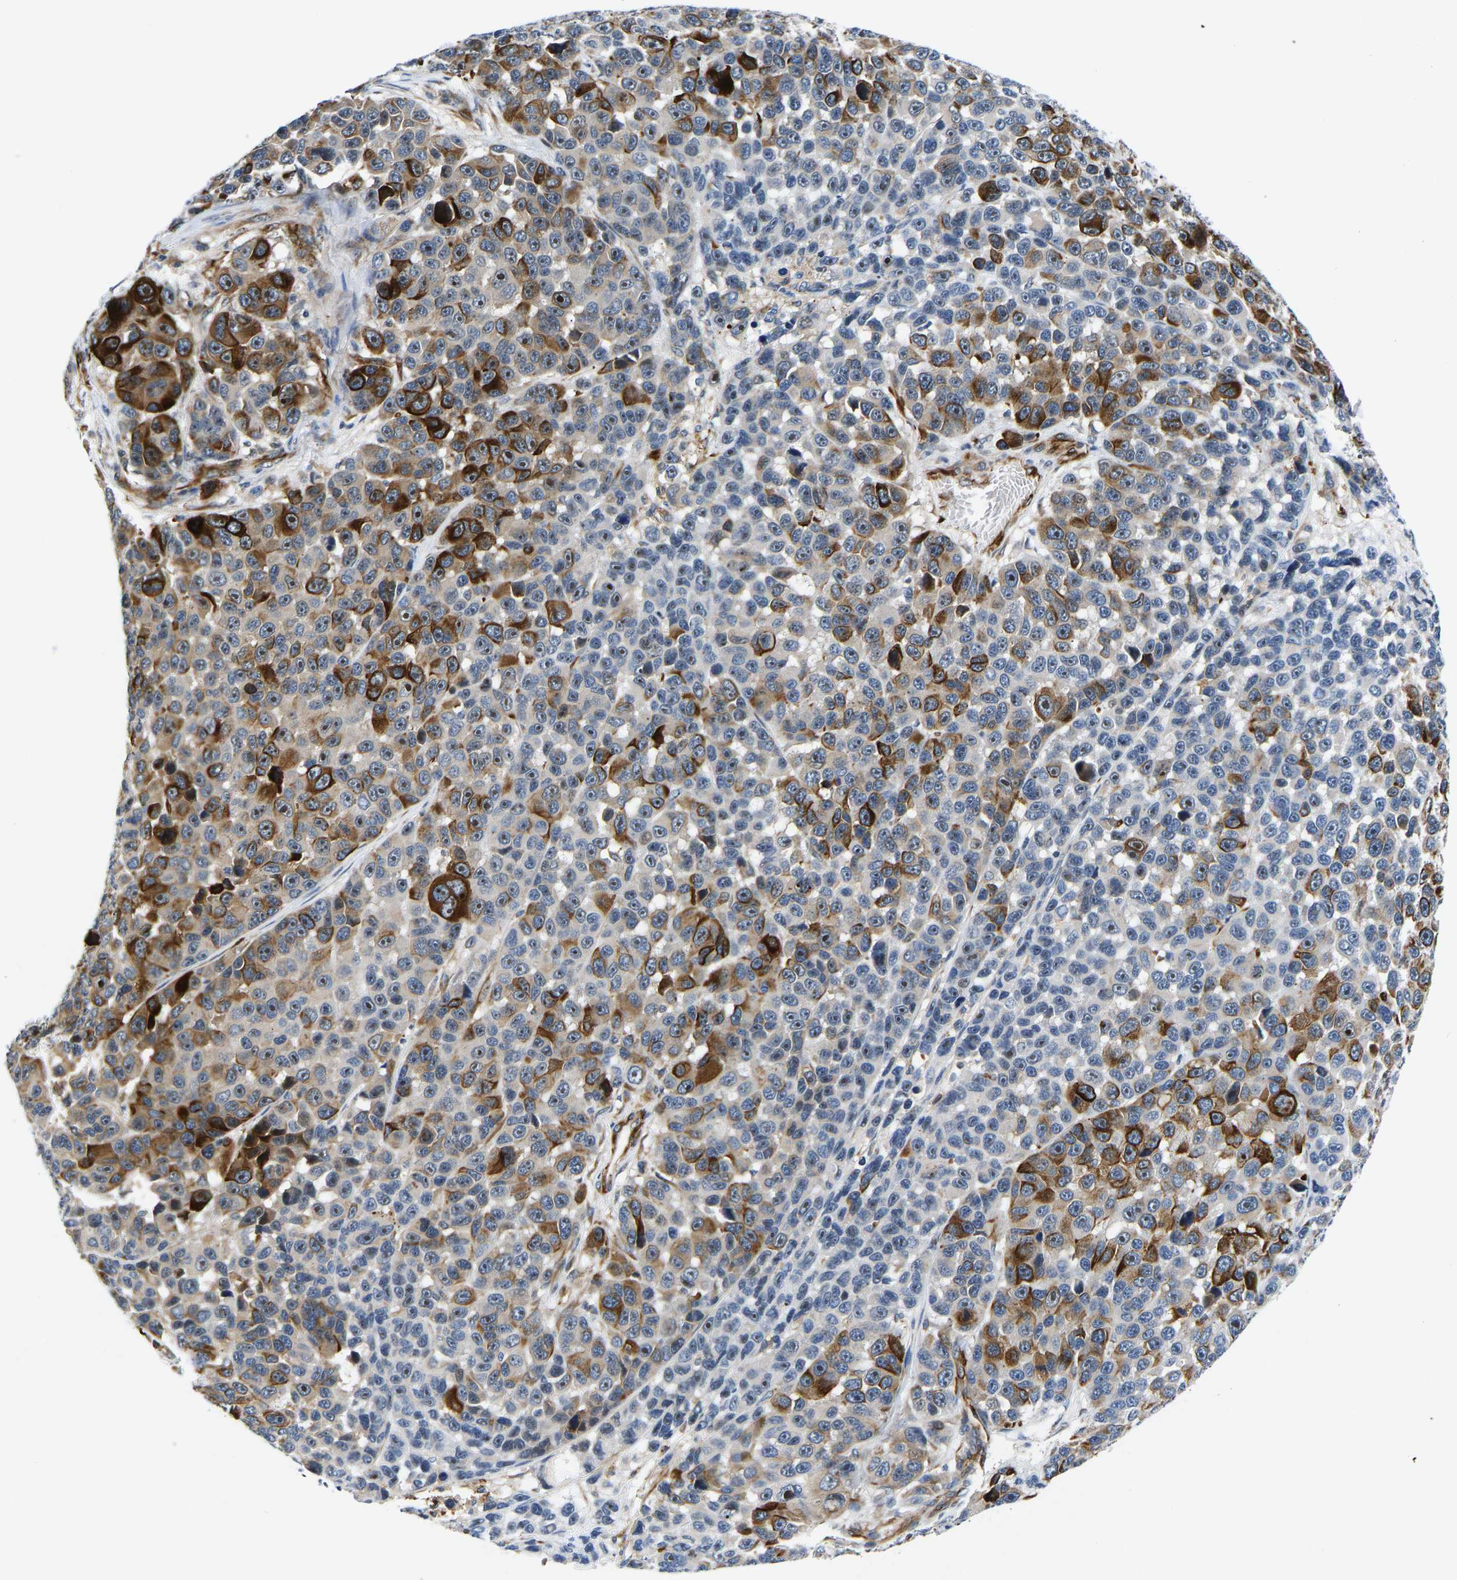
{"staining": {"intensity": "strong", "quantity": "25%-75%", "location": "cytoplasmic/membranous,nuclear"}, "tissue": "melanoma", "cell_type": "Tumor cells", "image_type": "cancer", "snomed": [{"axis": "morphology", "description": "Malignant melanoma, NOS"}, {"axis": "topography", "description": "Skin"}], "caption": "This histopathology image exhibits immunohistochemistry (IHC) staining of melanoma, with high strong cytoplasmic/membranous and nuclear positivity in about 25%-75% of tumor cells.", "gene": "RESF1", "patient": {"sex": "male", "age": 53}}